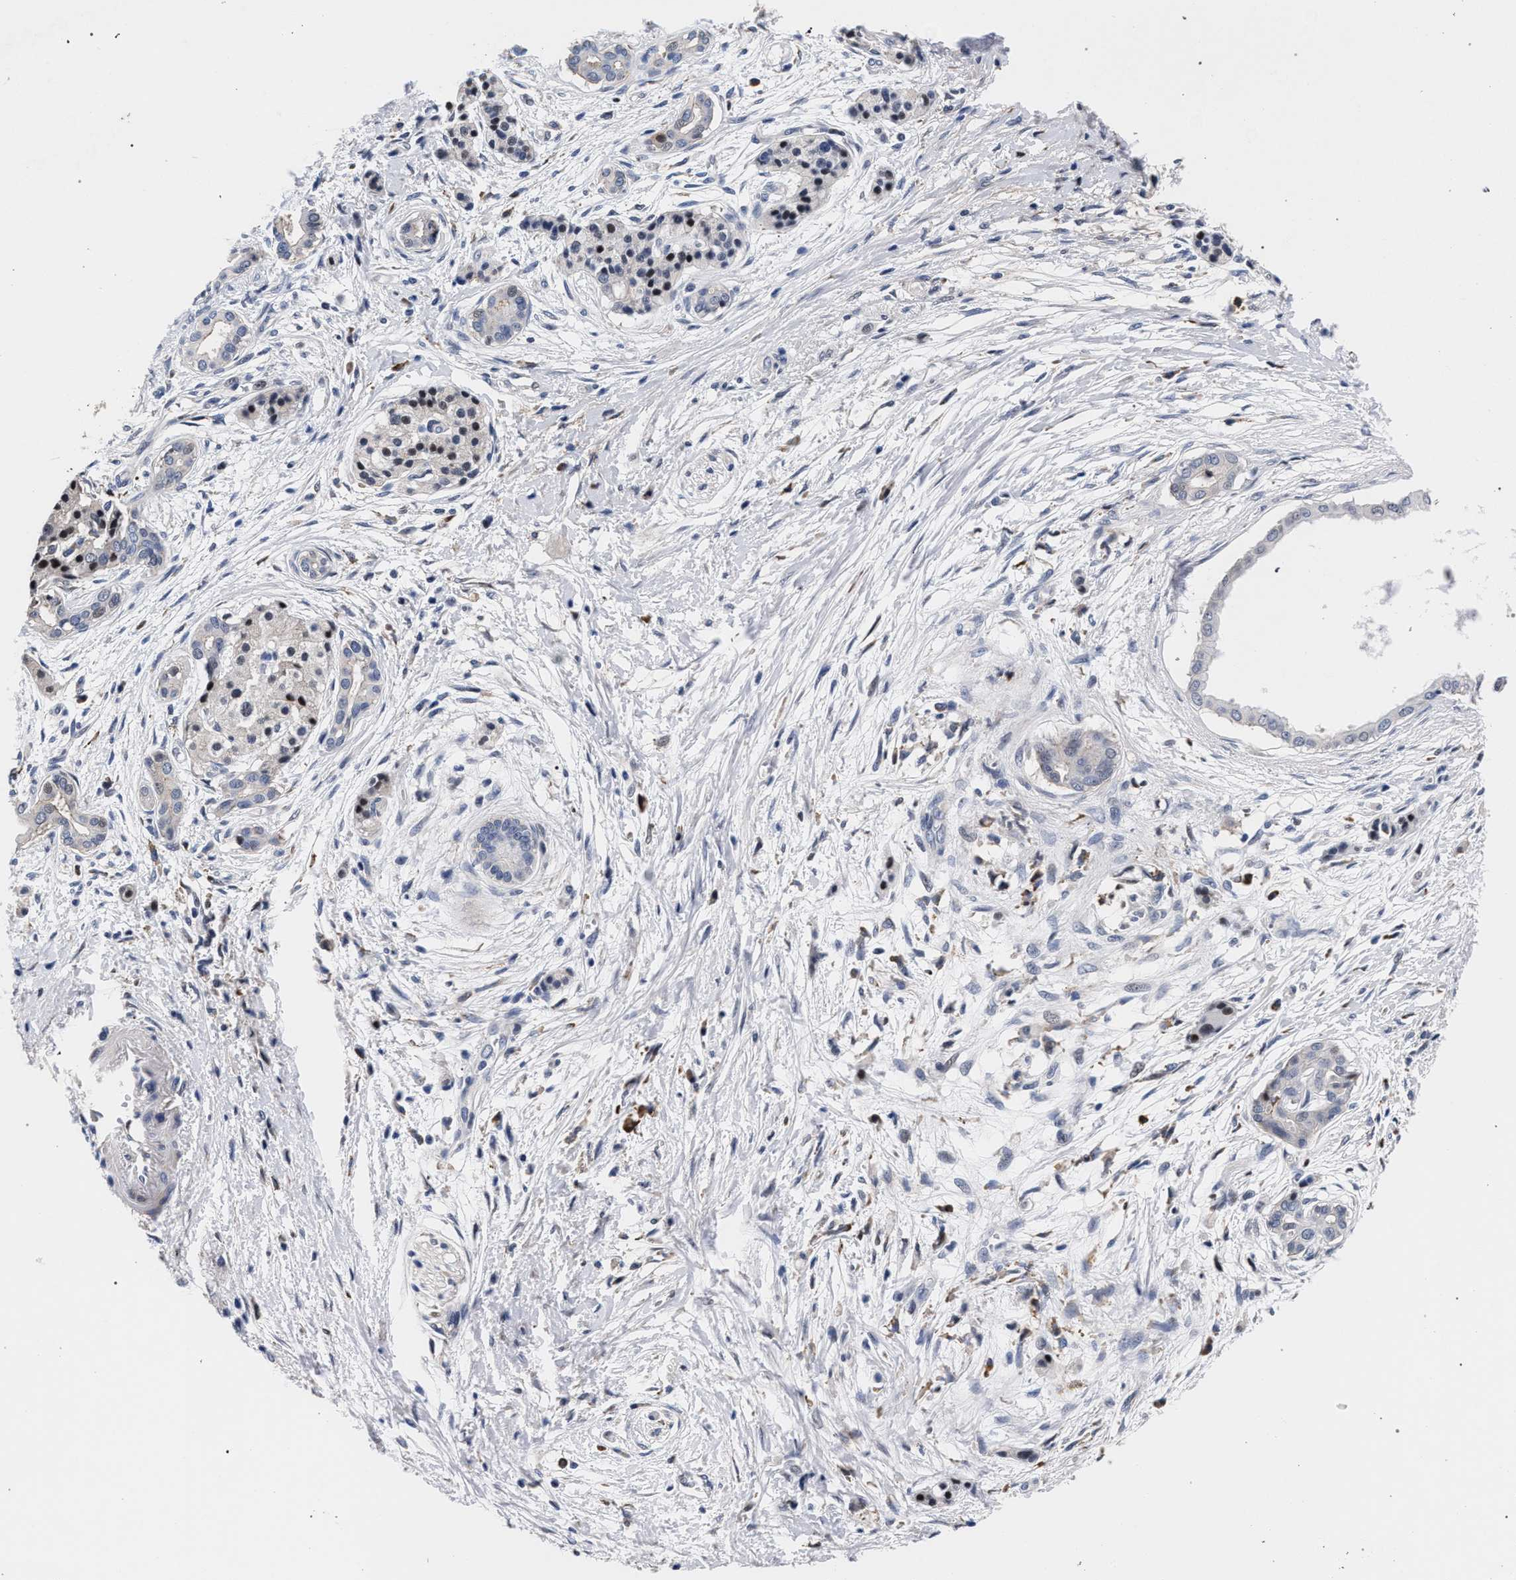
{"staining": {"intensity": "weak", "quantity": "<25%", "location": "cytoplasmic/membranous"}, "tissue": "pancreatic cancer", "cell_type": "Tumor cells", "image_type": "cancer", "snomed": [{"axis": "morphology", "description": "Adenocarcinoma, NOS"}, {"axis": "topography", "description": "Pancreas"}], "caption": "Tumor cells are negative for brown protein staining in pancreatic cancer (adenocarcinoma).", "gene": "ZNF462", "patient": {"sex": "male", "age": 59}}